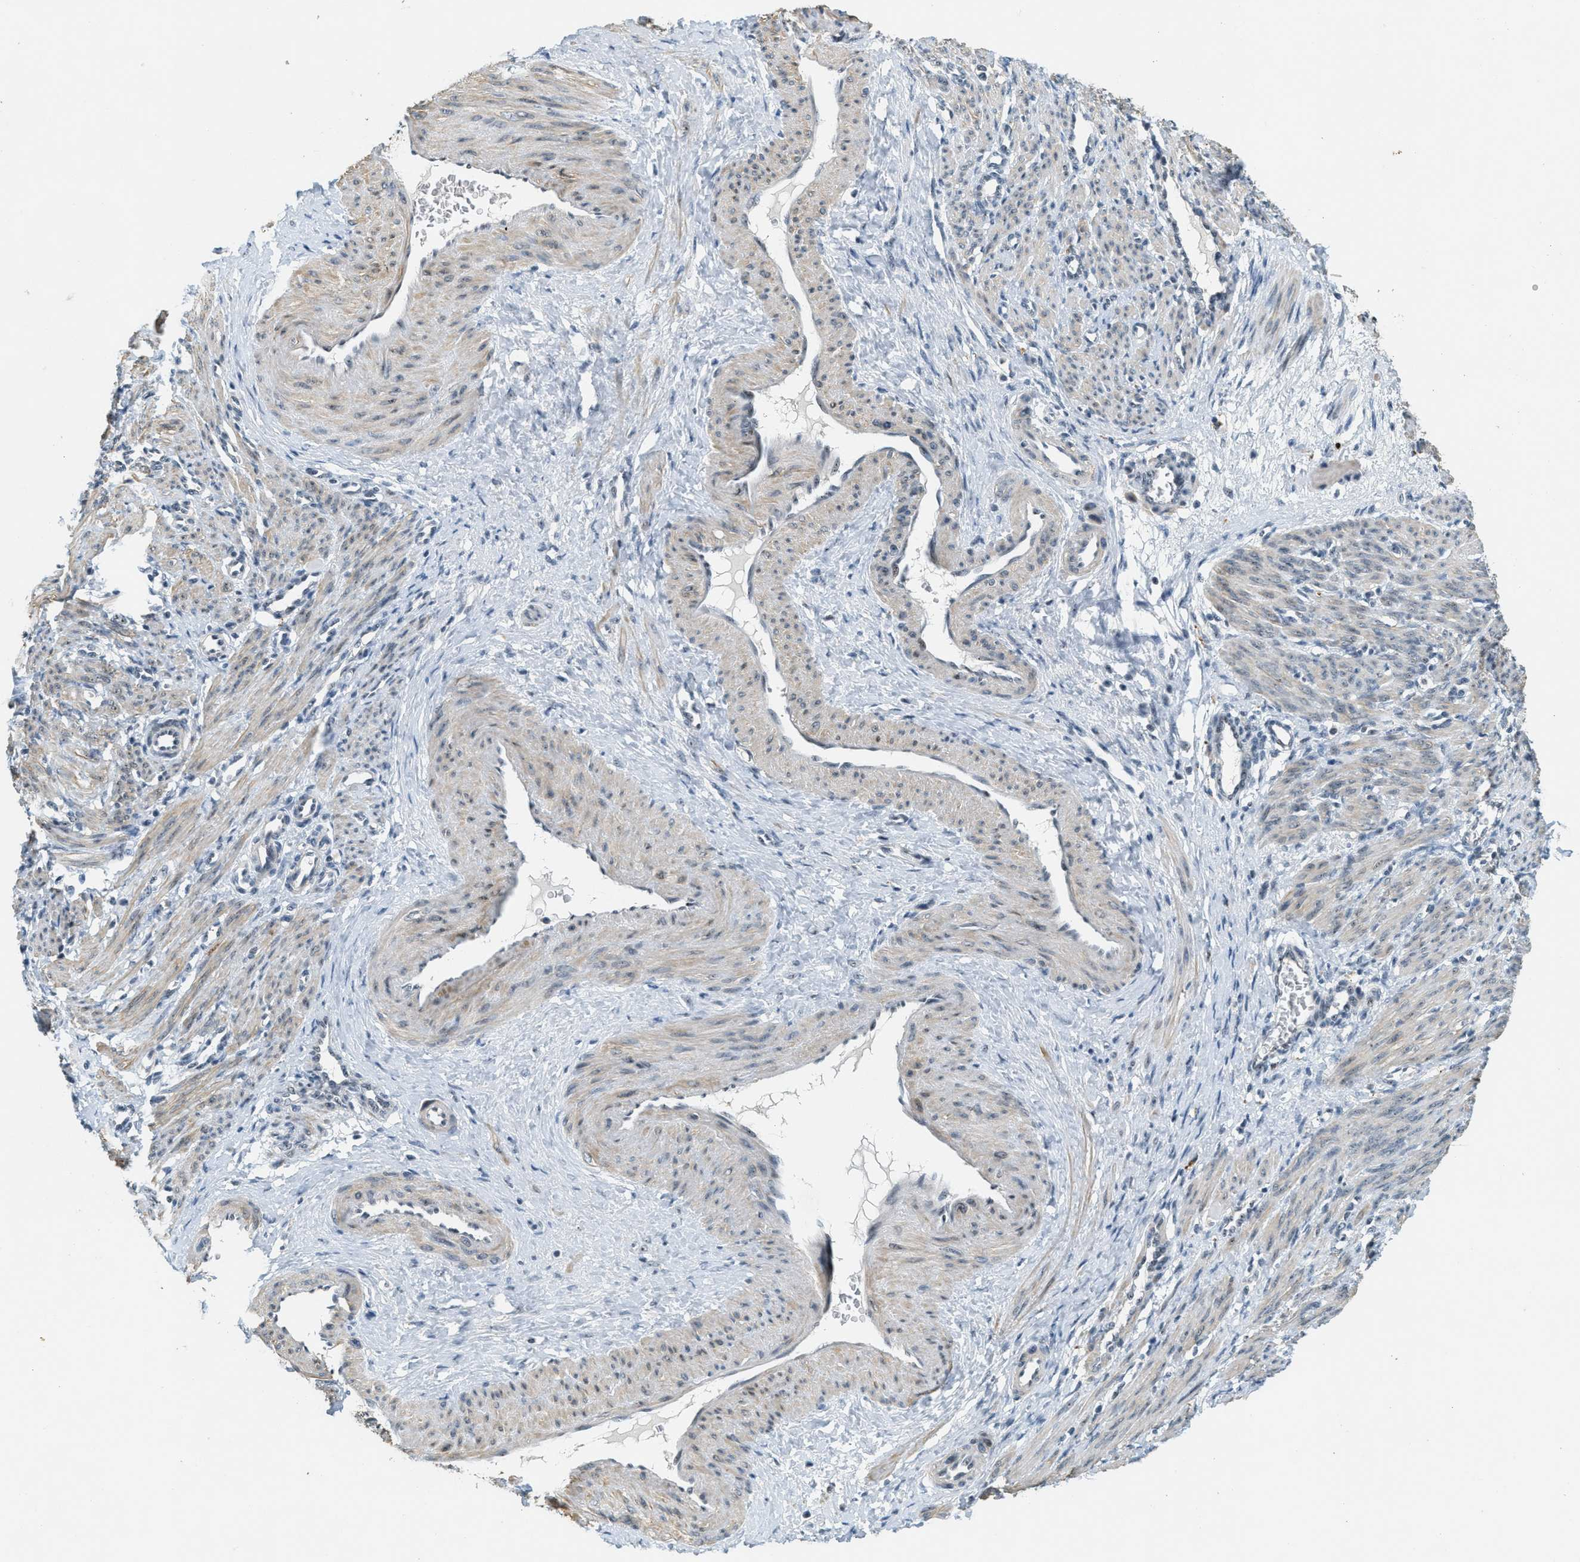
{"staining": {"intensity": "moderate", "quantity": ">75%", "location": "cytoplasmic/membranous"}, "tissue": "smooth muscle", "cell_type": "Smooth muscle cells", "image_type": "normal", "snomed": [{"axis": "morphology", "description": "Normal tissue, NOS"}, {"axis": "topography", "description": "Endometrium"}], "caption": "This histopathology image displays normal smooth muscle stained with immunohistochemistry (IHC) to label a protein in brown. The cytoplasmic/membranous of smooth muscle cells show moderate positivity for the protein. Nuclei are counter-stained blue.", "gene": "DDX47", "patient": {"sex": "female", "age": 33}}